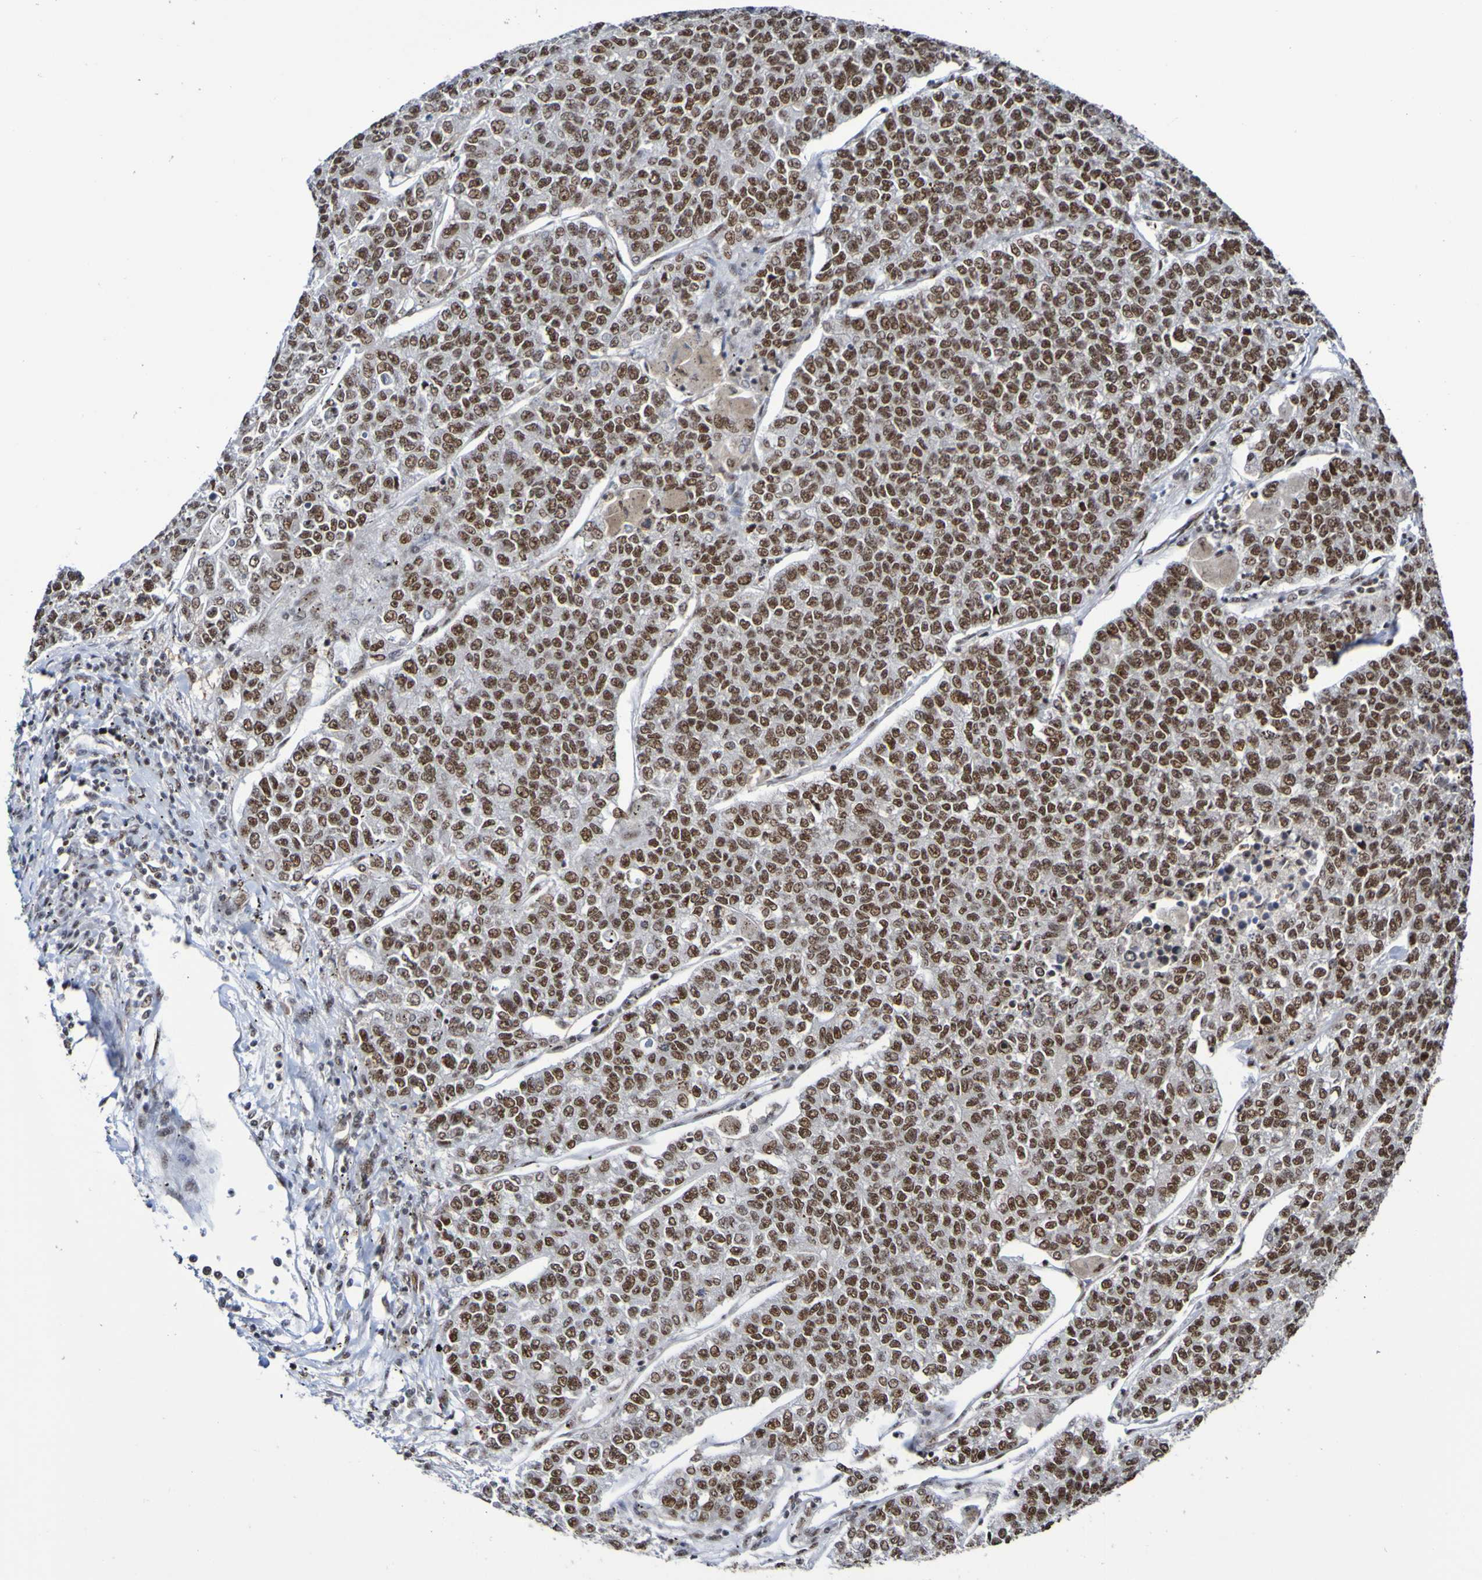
{"staining": {"intensity": "strong", "quantity": ">75%", "location": "nuclear"}, "tissue": "lung cancer", "cell_type": "Tumor cells", "image_type": "cancer", "snomed": [{"axis": "morphology", "description": "Adenocarcinoma, NOS"}, {"axis": "topography", "description": "Lung"}], "caption": "Immunohistochemical staining of human lung cancer (adenocarcinoma) exhibits high levels of strong nuclear staining in about >75% of tumor cells.", "gene": "CDC5L", "patient": {"sex": "male", "age": 49}}